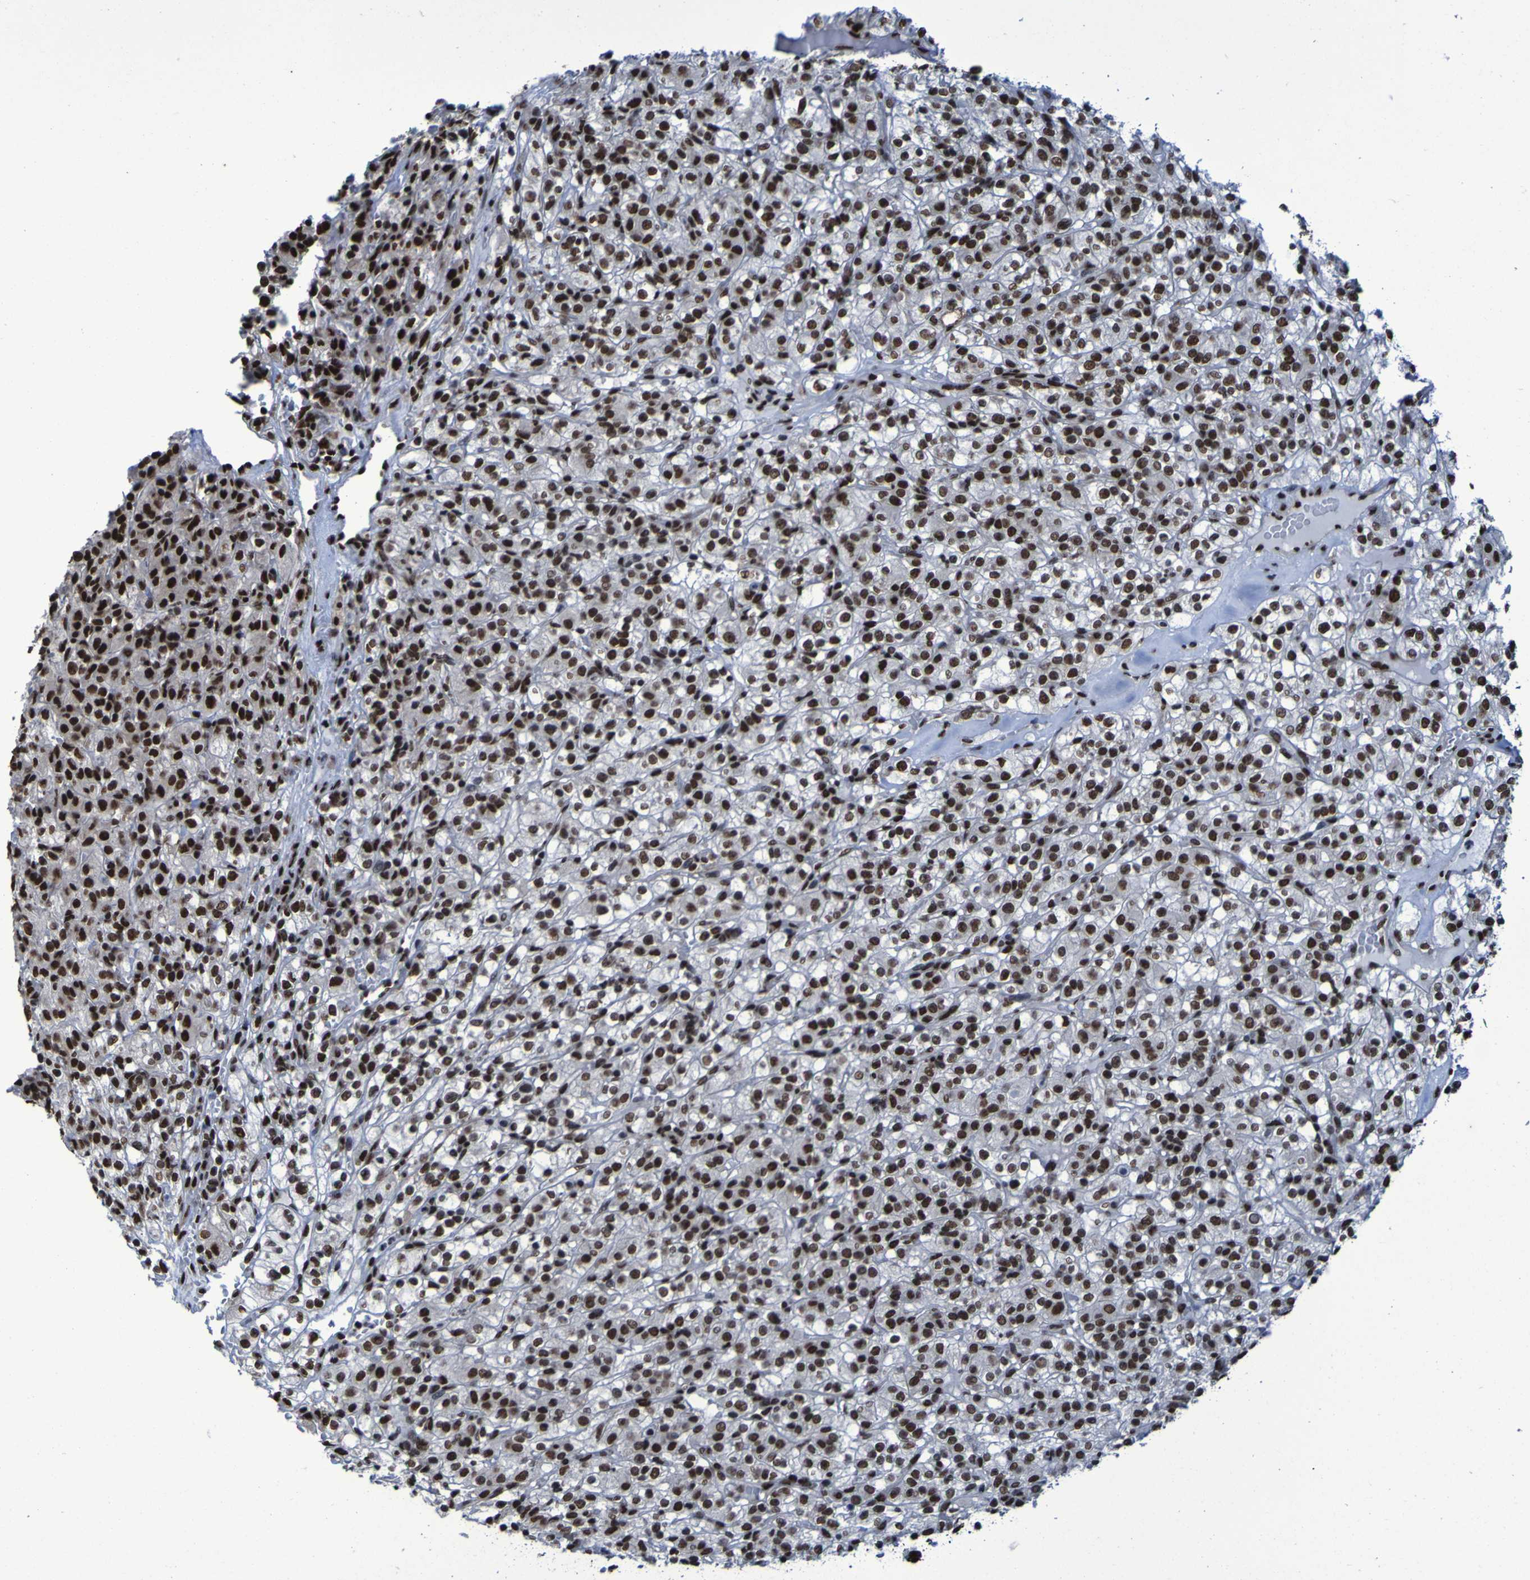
{"staining": {"intensity": "strong", "quantity": ">75%", "location": "nuclear"}, "tissue": "renal cancer", "cell_type": "Tumor cells", "image_type": "cancer", "snomed": [{"axis": "morphology", "description": "Normal tissue, NOS"}, {"axis": "morphology", "description": "Adenocarcinoma, NOS"}, {"axis": "topography", "description": "Kidney"}], "caption": "The image reveals staining of adenocarcinoma (renal), revealing strong nuclear protein expression (brown color) within tumor cells. Nuclei are stained in blue.", "gene": "HNRNPR", "patient": {"sex": "female", "age": 72}}